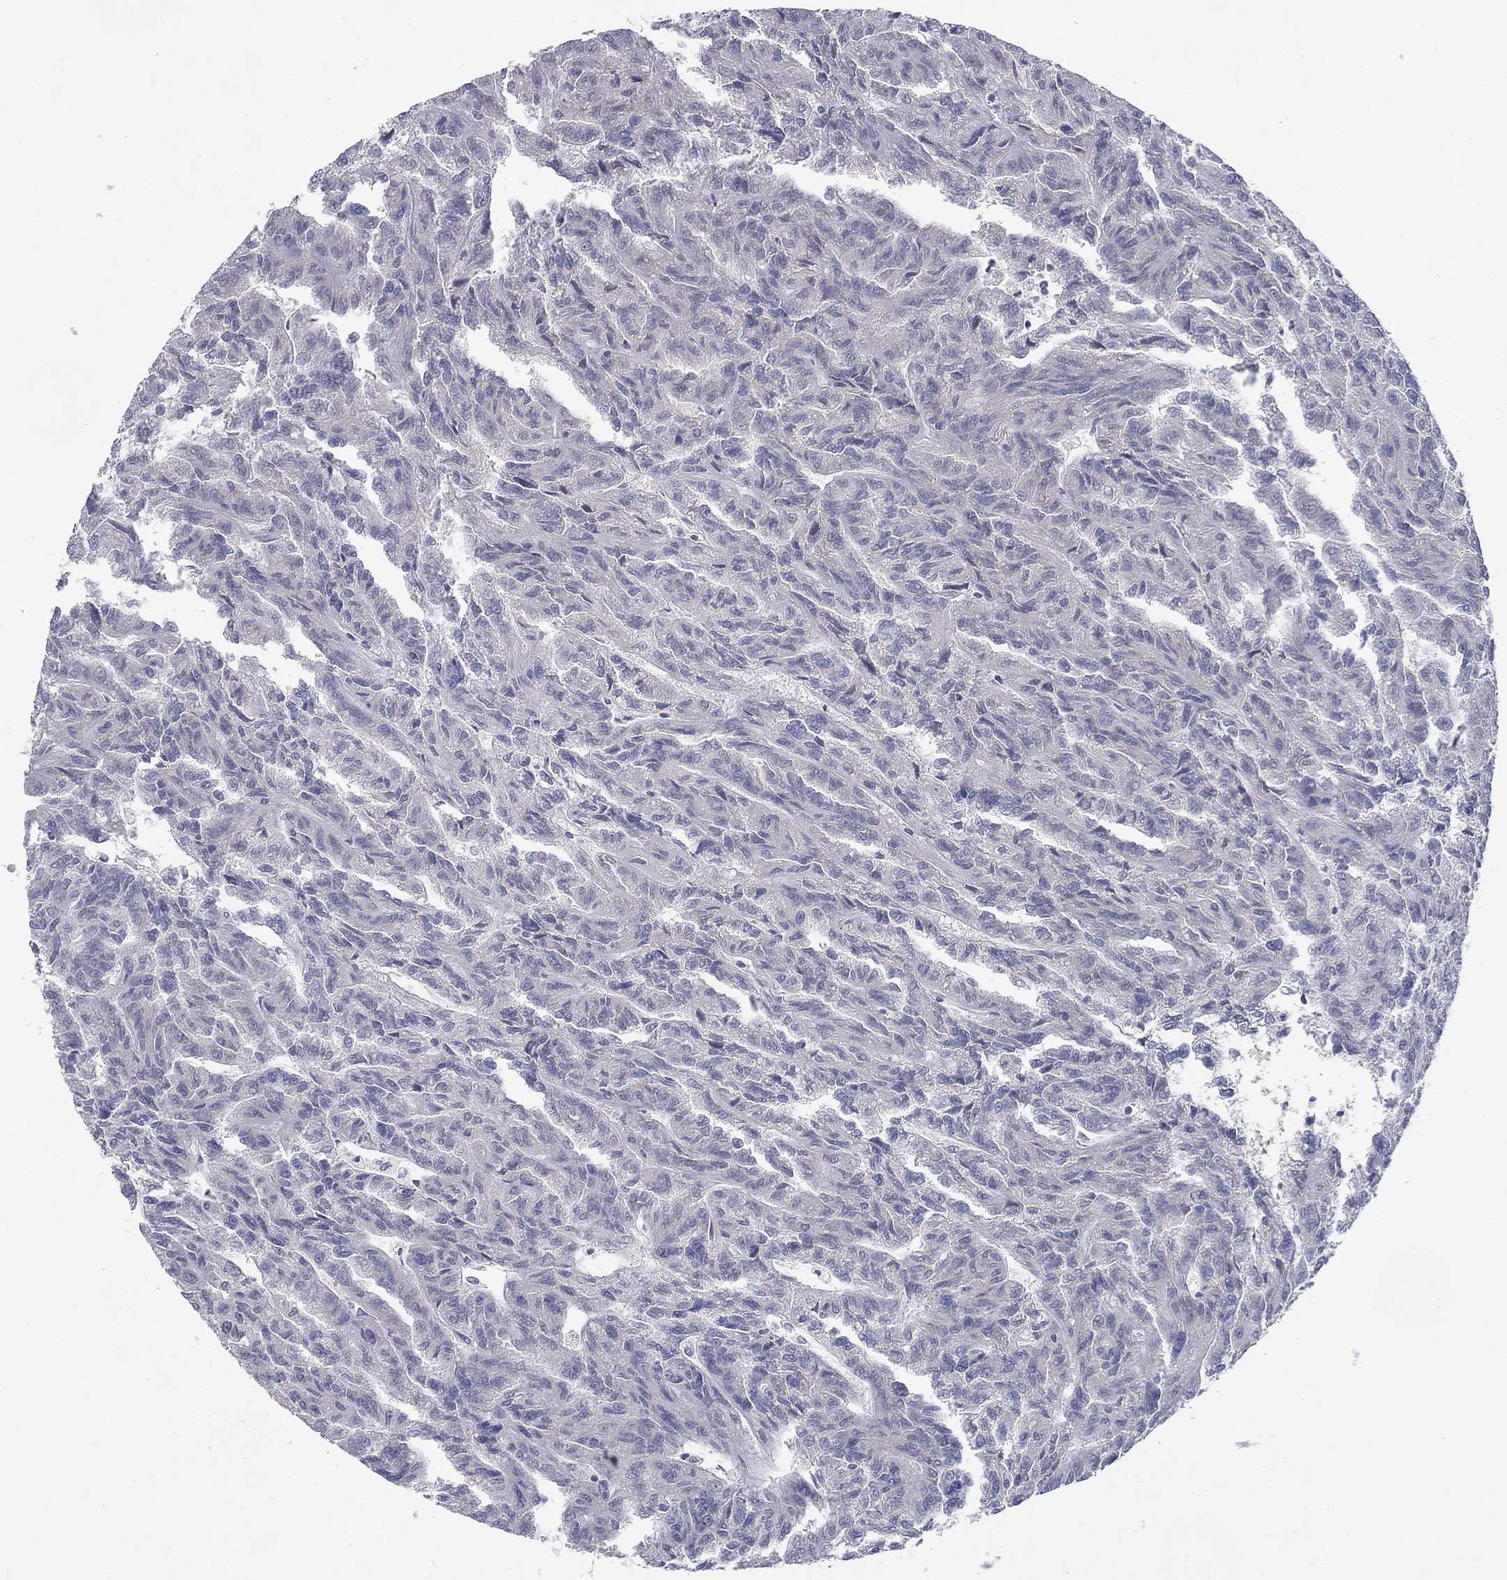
{"staining": {"intensity": "negative", "quantity": "none", "location": "none"}, "tissue": "renal cancer", "cell_type": "Tumor cells", "image_type": "cancer", "snomed": [{"axis": "morphology", "description": "Adenocarcinoma, NOS"}, {"axis": "topography", "description": "Kidney"}], "caption": "A high-resolution micrograph shows immunohistochemistry (IHC) staining of renal adenocarcinoma, which reveals no significant positivity in tumor cells. The staining was performed using DAB to visualize the protein expression in brown, while the nuclei were stained in blue with hematoxylin (Magnification: 20x).", "gene": "CACNA1A", "patient": {"sex": "male", "age": 79}}